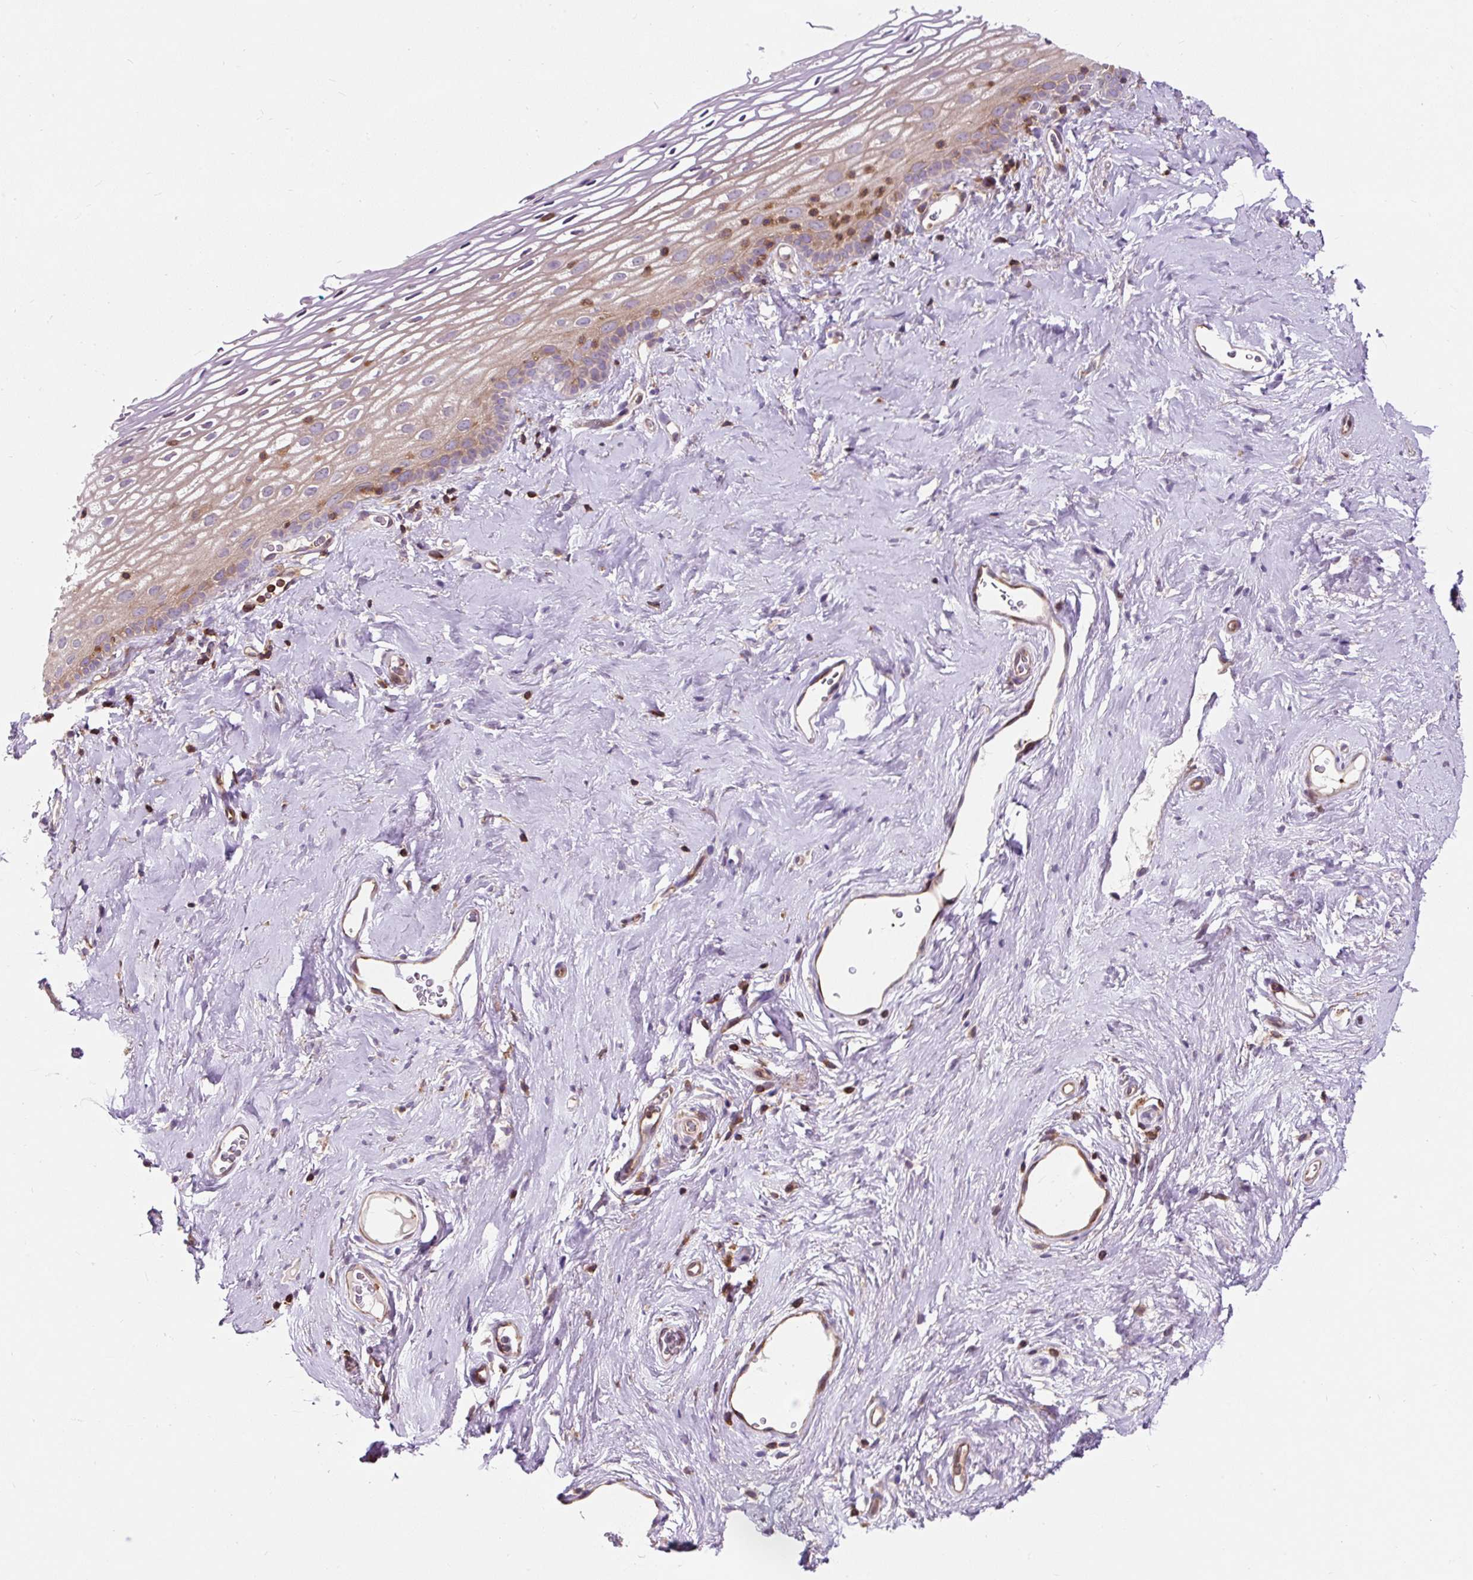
{"staining": {"intensity": "weak", "quantity": ">75%", "location": "cytoplasmic/membranous"}, "tissue": "vagina", "cell_type": "Squamous epithelial cells", "image_type": "normal", "snomed": [{"axis": "morphology", "description": "Normal tissue, NOS"}, {"axis": "morphology", "description": "Adenocarcinoma, NOS"}, {"axis": "topography", "description": "Rectum"}, {"axis": "topography", "description": "Vagina"}, {"axis": "topography", "description": "Peripheral nerve tissue"}], "caption": "DAB (3,3'-diaminobenzidine) immunohistochemical staining of benign human vagina shows weak cytoplasmic/membranous protein staining in approximately >75% of squamous epithelial cells.", "gene": "CISD3", "patient": {"sex": "female", "age": 71}}